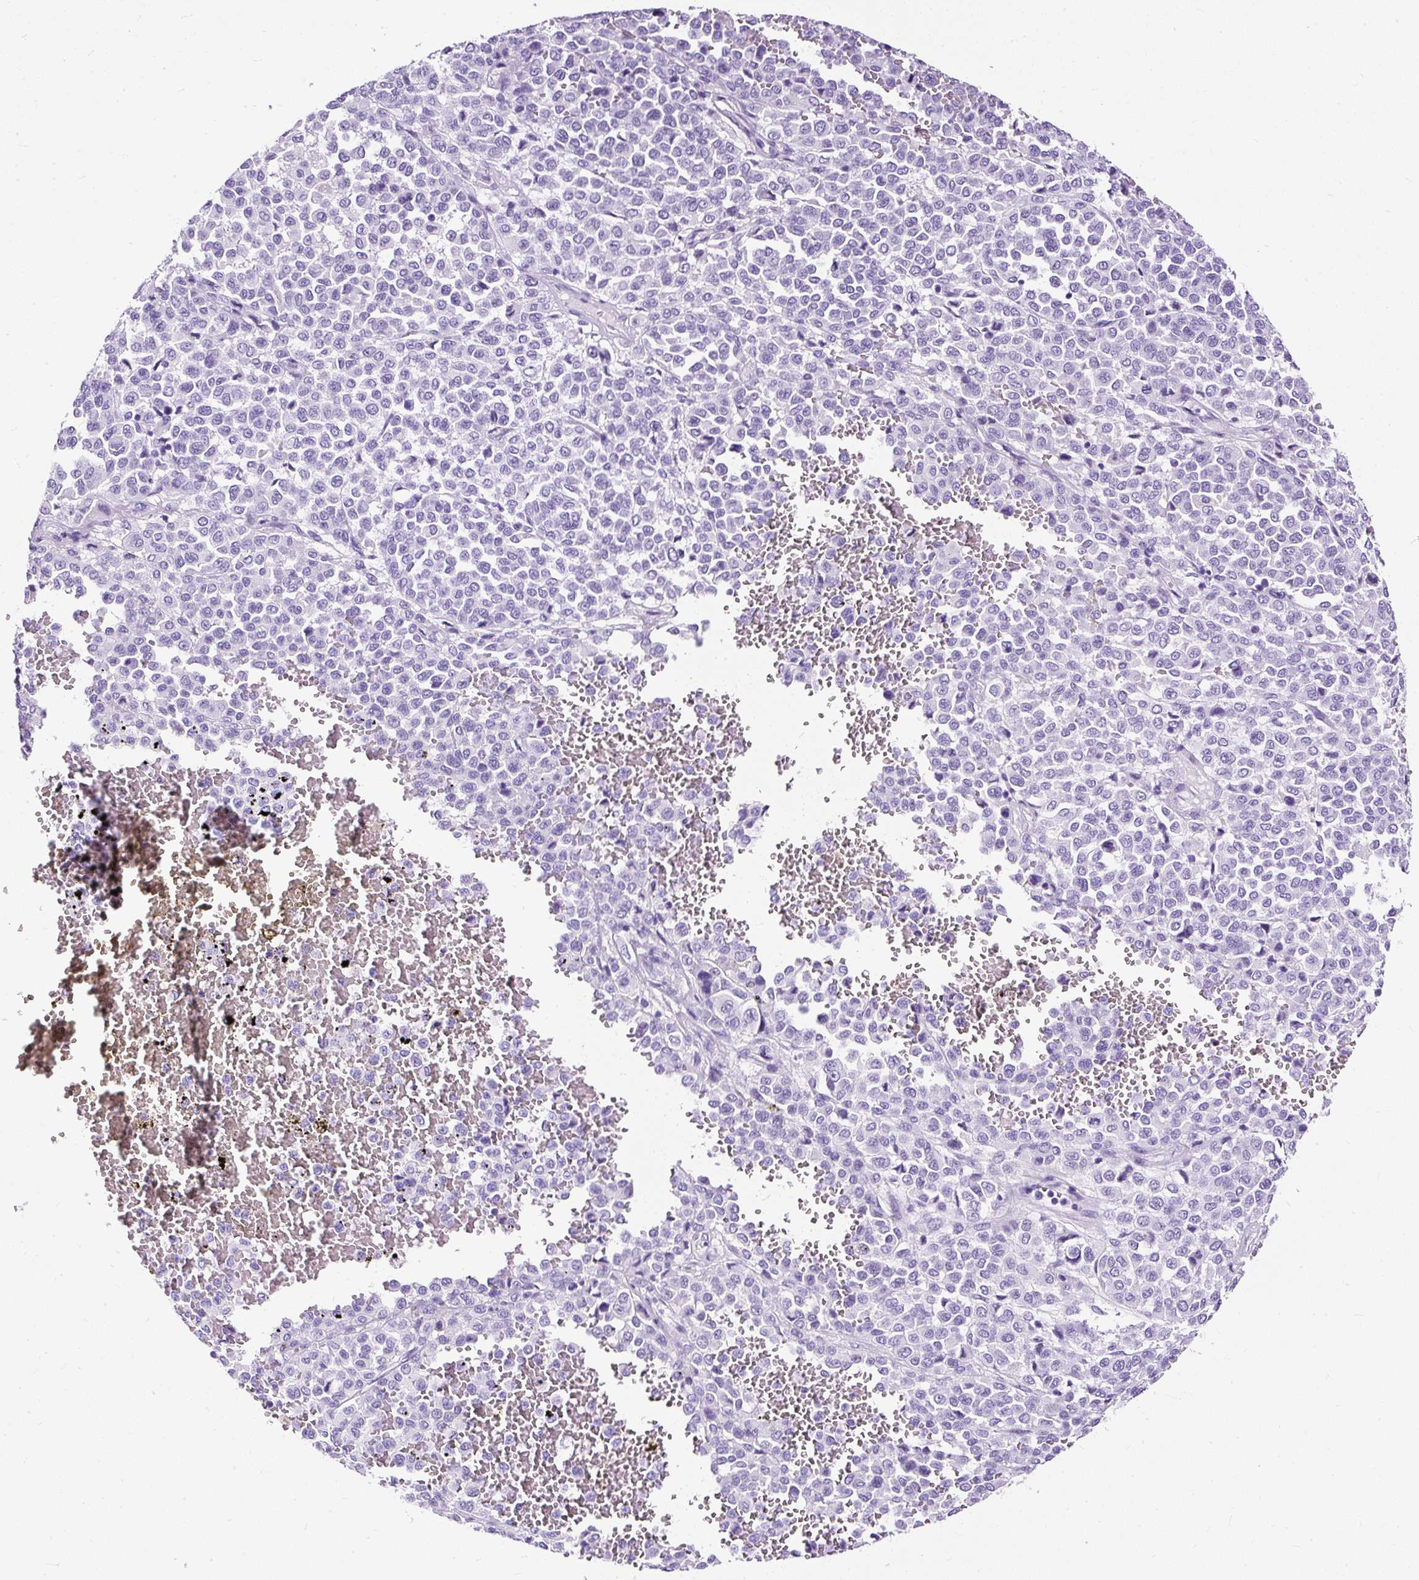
{"staining": {"intensity": "negative", "quantity": "none", "location": "none"}, "tissue": "melanoma", "cell_type": "Tumor cells", "image_type": "cancer", "snomed": [{"axis": "morphology", "description": "Malignant melanoma, Metastatic site"}, {"axis": "topography", "description": "Pancreas"}], "caption": "Immunohistochemical staining of human melanoma exhibits no significant positivity in tumor cells. Nuclei are stained in blue.", "gene": "NTS", "patient": {"sex": "female", "age": 30}}